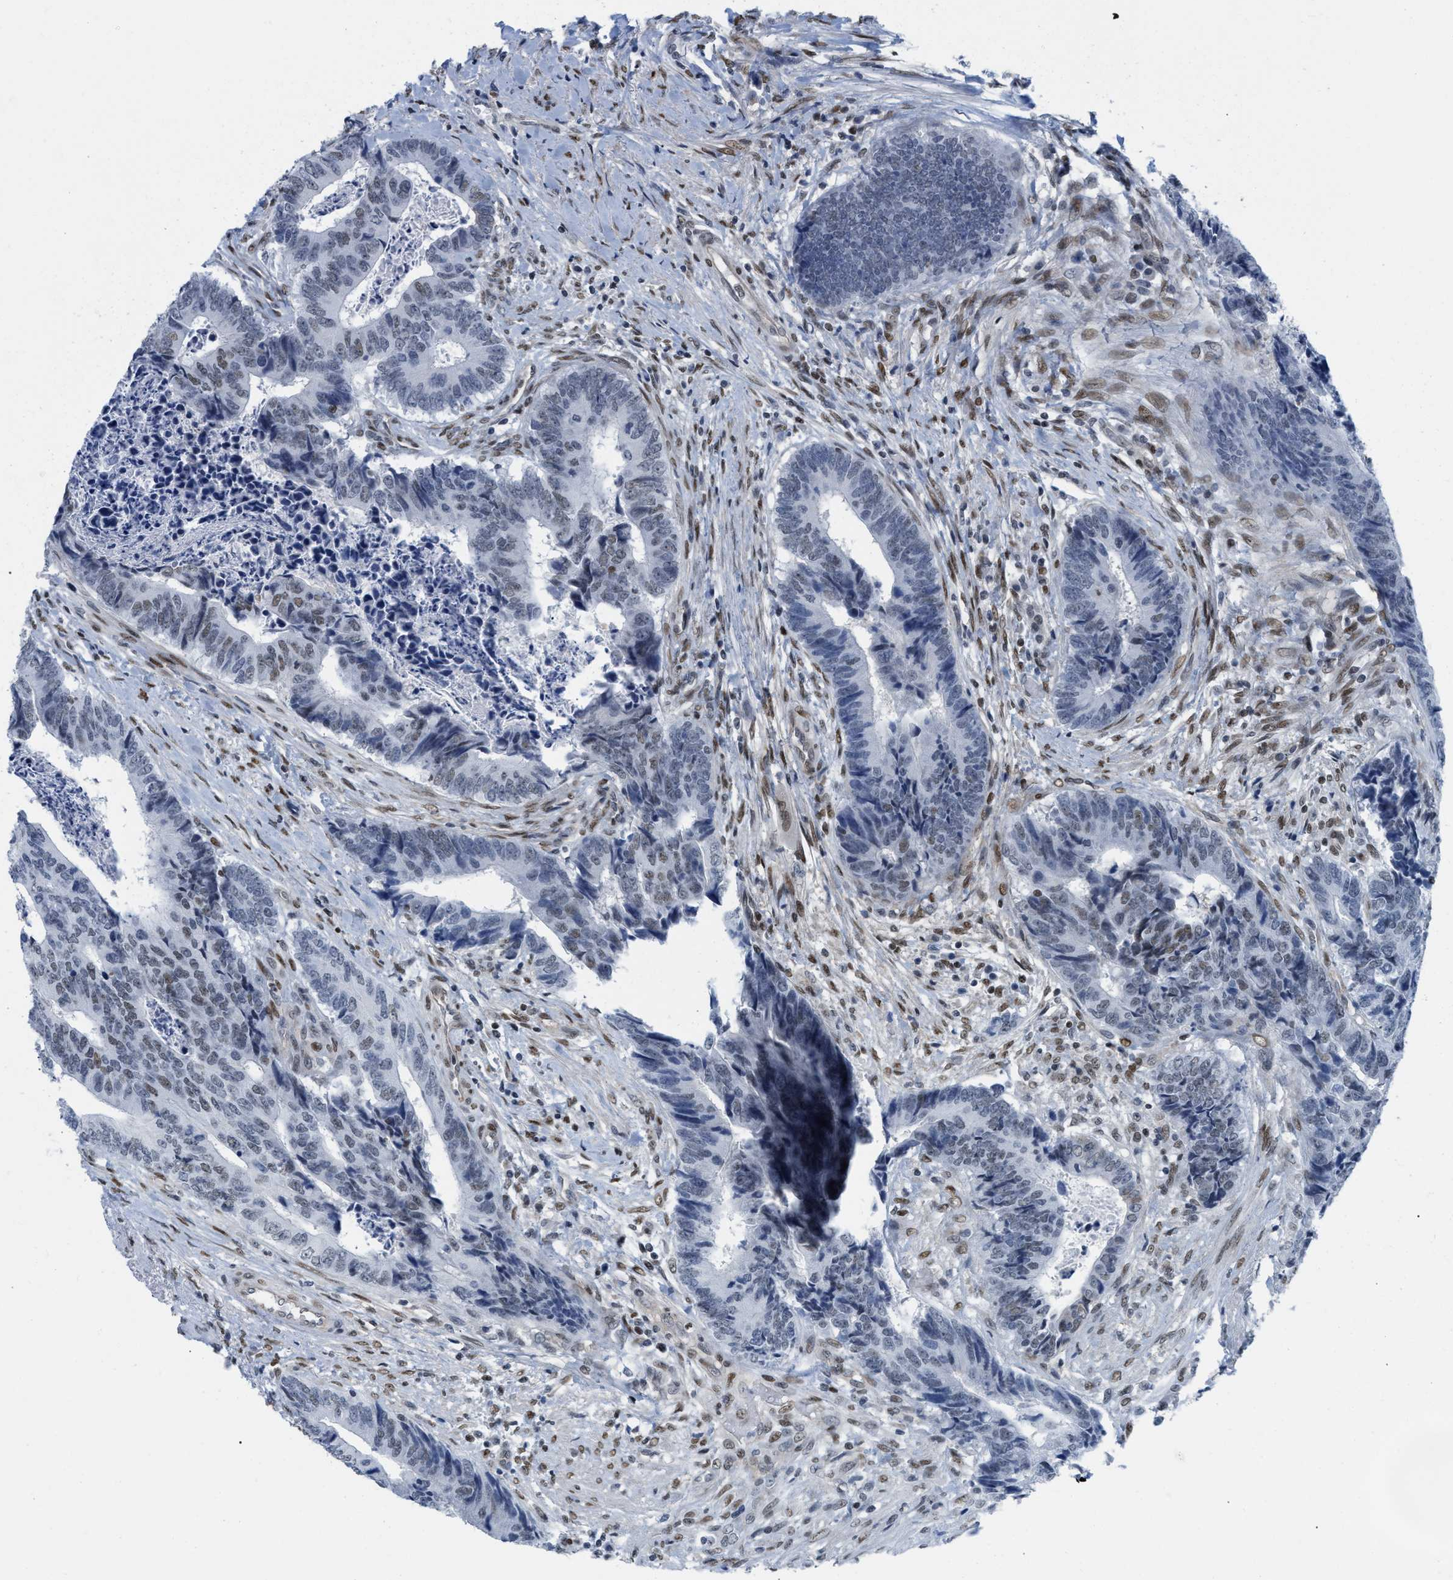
{"staining": {"intensity": "weak", "quantity": "25%-75%", "location": "nuclear"}, "tissue": "colorectal cancer", "cell_type": "Tumor cells", "image_type": "cancer", "snomed": [{"axis": "morphology", "description": "Adenocarcinoma, NOS"}, {"axis": "topography", "description": "Rectum"}], "caption": "IHC image of colorectal adenocarcinoma stained for a protein (brown), which displays low levels of weak nuclear expression in about 25%-75% of tumor cells.", "gene": "MIER1", "patient": {"sex": "male", "age": 84}}